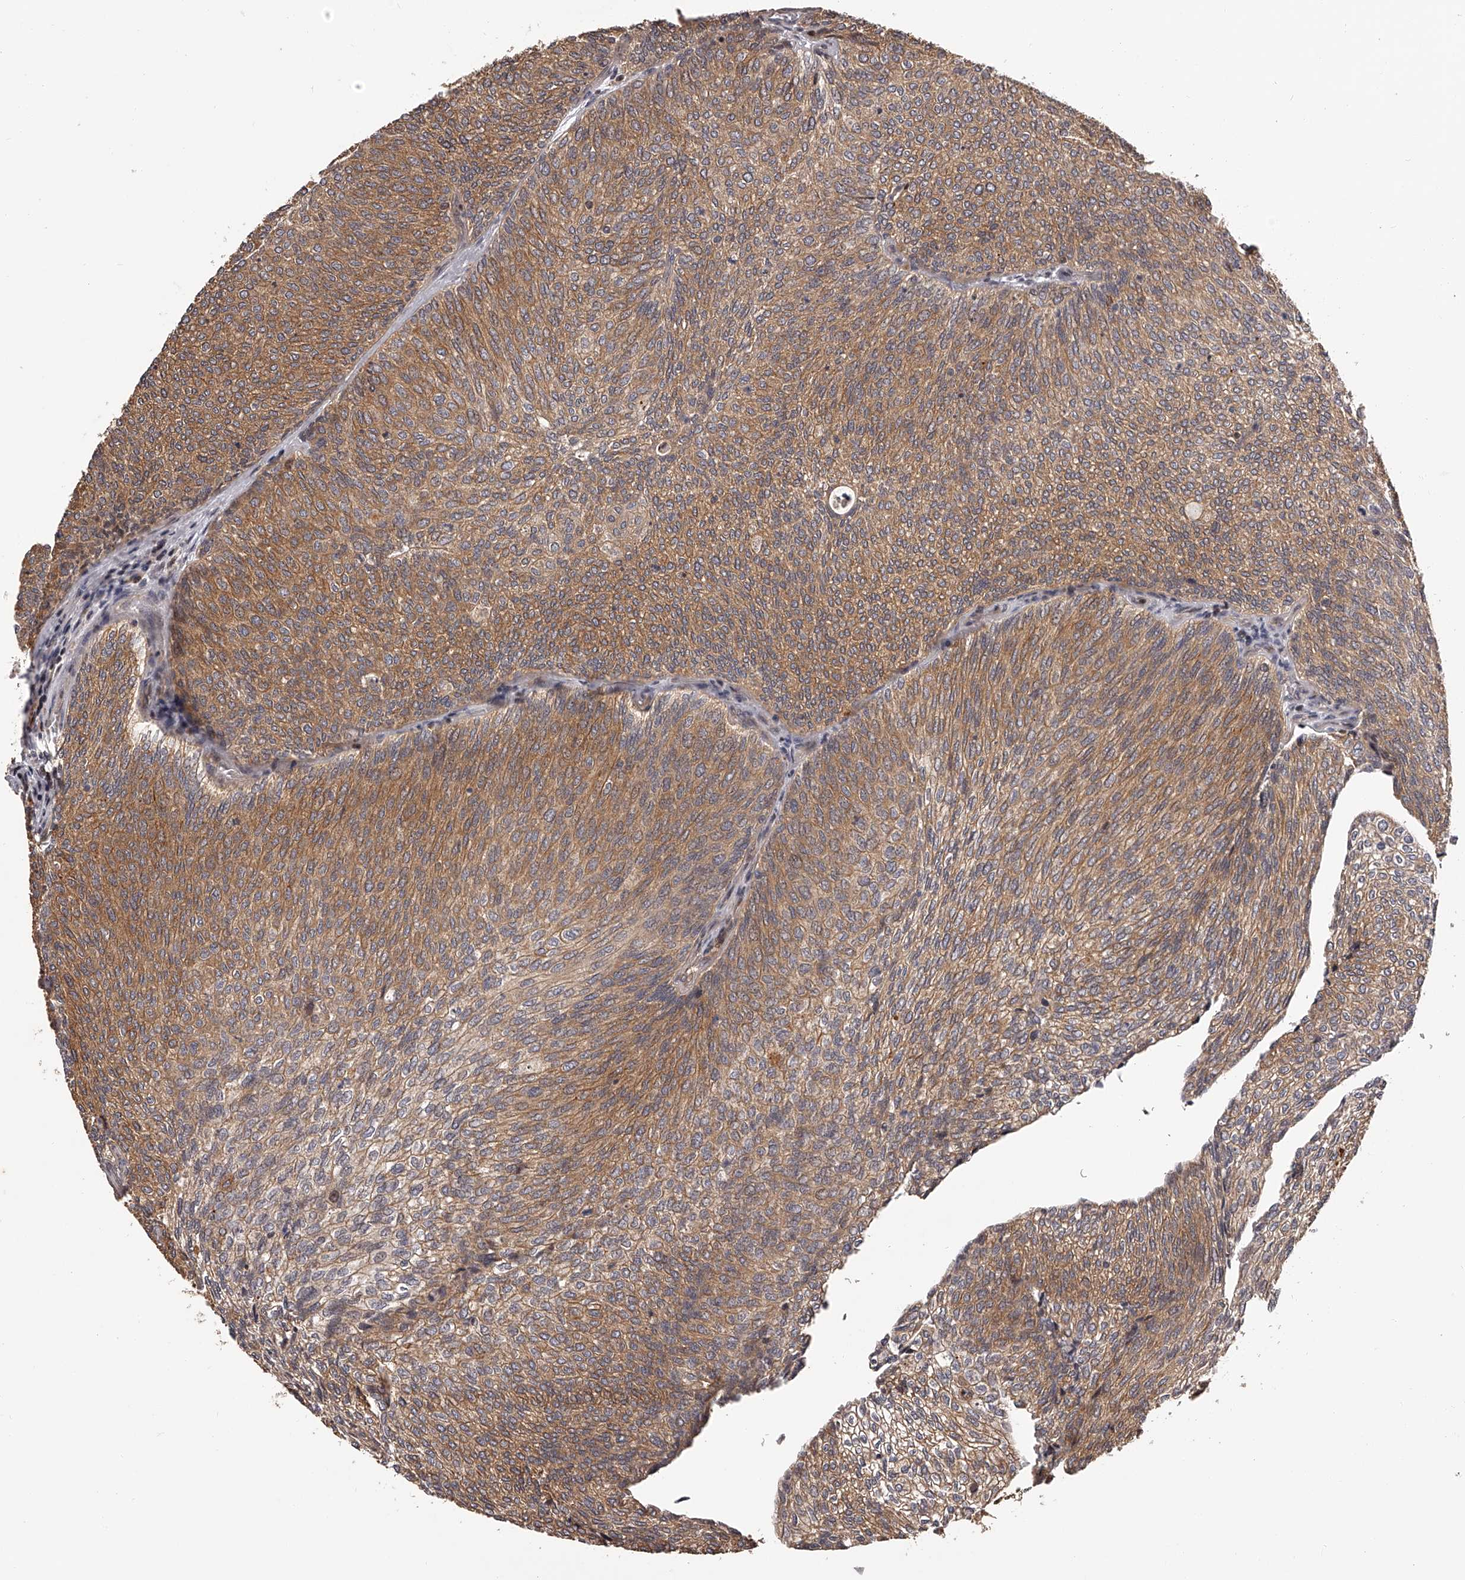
{"staining": {"intensity": "moderate", "quantity": ">75%", "location": "cytoplasmic/membranous"}, "tissue": "urothelial cancer", "cell_type": "Tumor cells", "image_type": "cancer", "snomed": [{"axis": "morphology", "description": "Urothelial carcinoma, Low grade"}, {"axis": "topography", "description": "Urinary bladder"}], "caption": "Tumor cells reveal medium levels of moderate cytoplasmic/membranous staining in approximately >75% of cells in human urothelial cancer.", "gene": "PFDN2", "patient": {"sex": "female", "age": 79}}